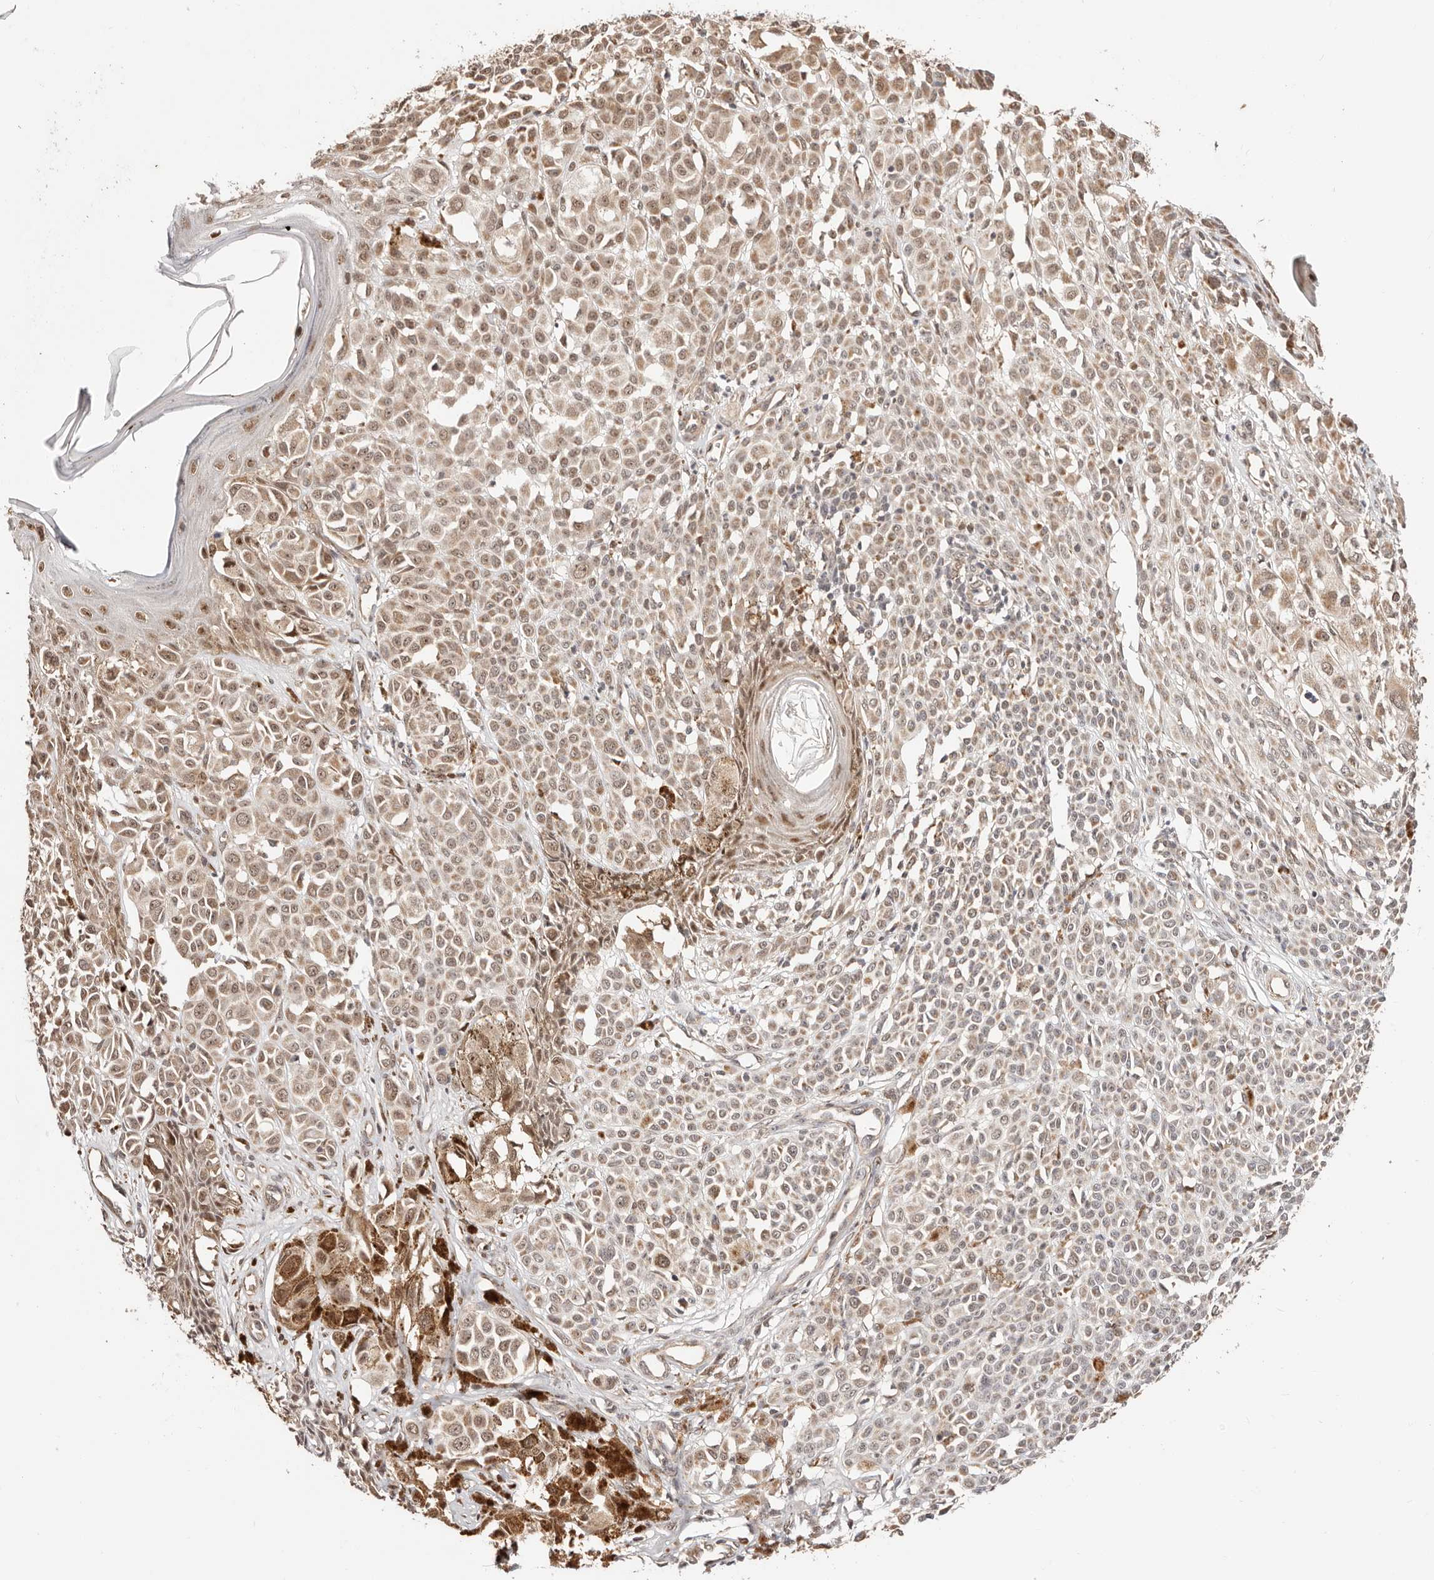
{"staining": {"intensity": "moderate", "quantity": ">75%", "location": "nuclear"}, "tissue": "melanoma", "cell_type": "Tumor cells", "image_type": "cancer", "snomed": [{"axis": "morphology", "description": "Malignant melanoma, NOS"}, {"axis": "topography", "description": "Skin of leg"}], "caption": "Protein expression analysis of human melanoma reveals moderate nuclear staining in approximately >75% of tumor cells.", "gene": "CTNNBL1", "patient": {"sex": "female", "age": 72}}